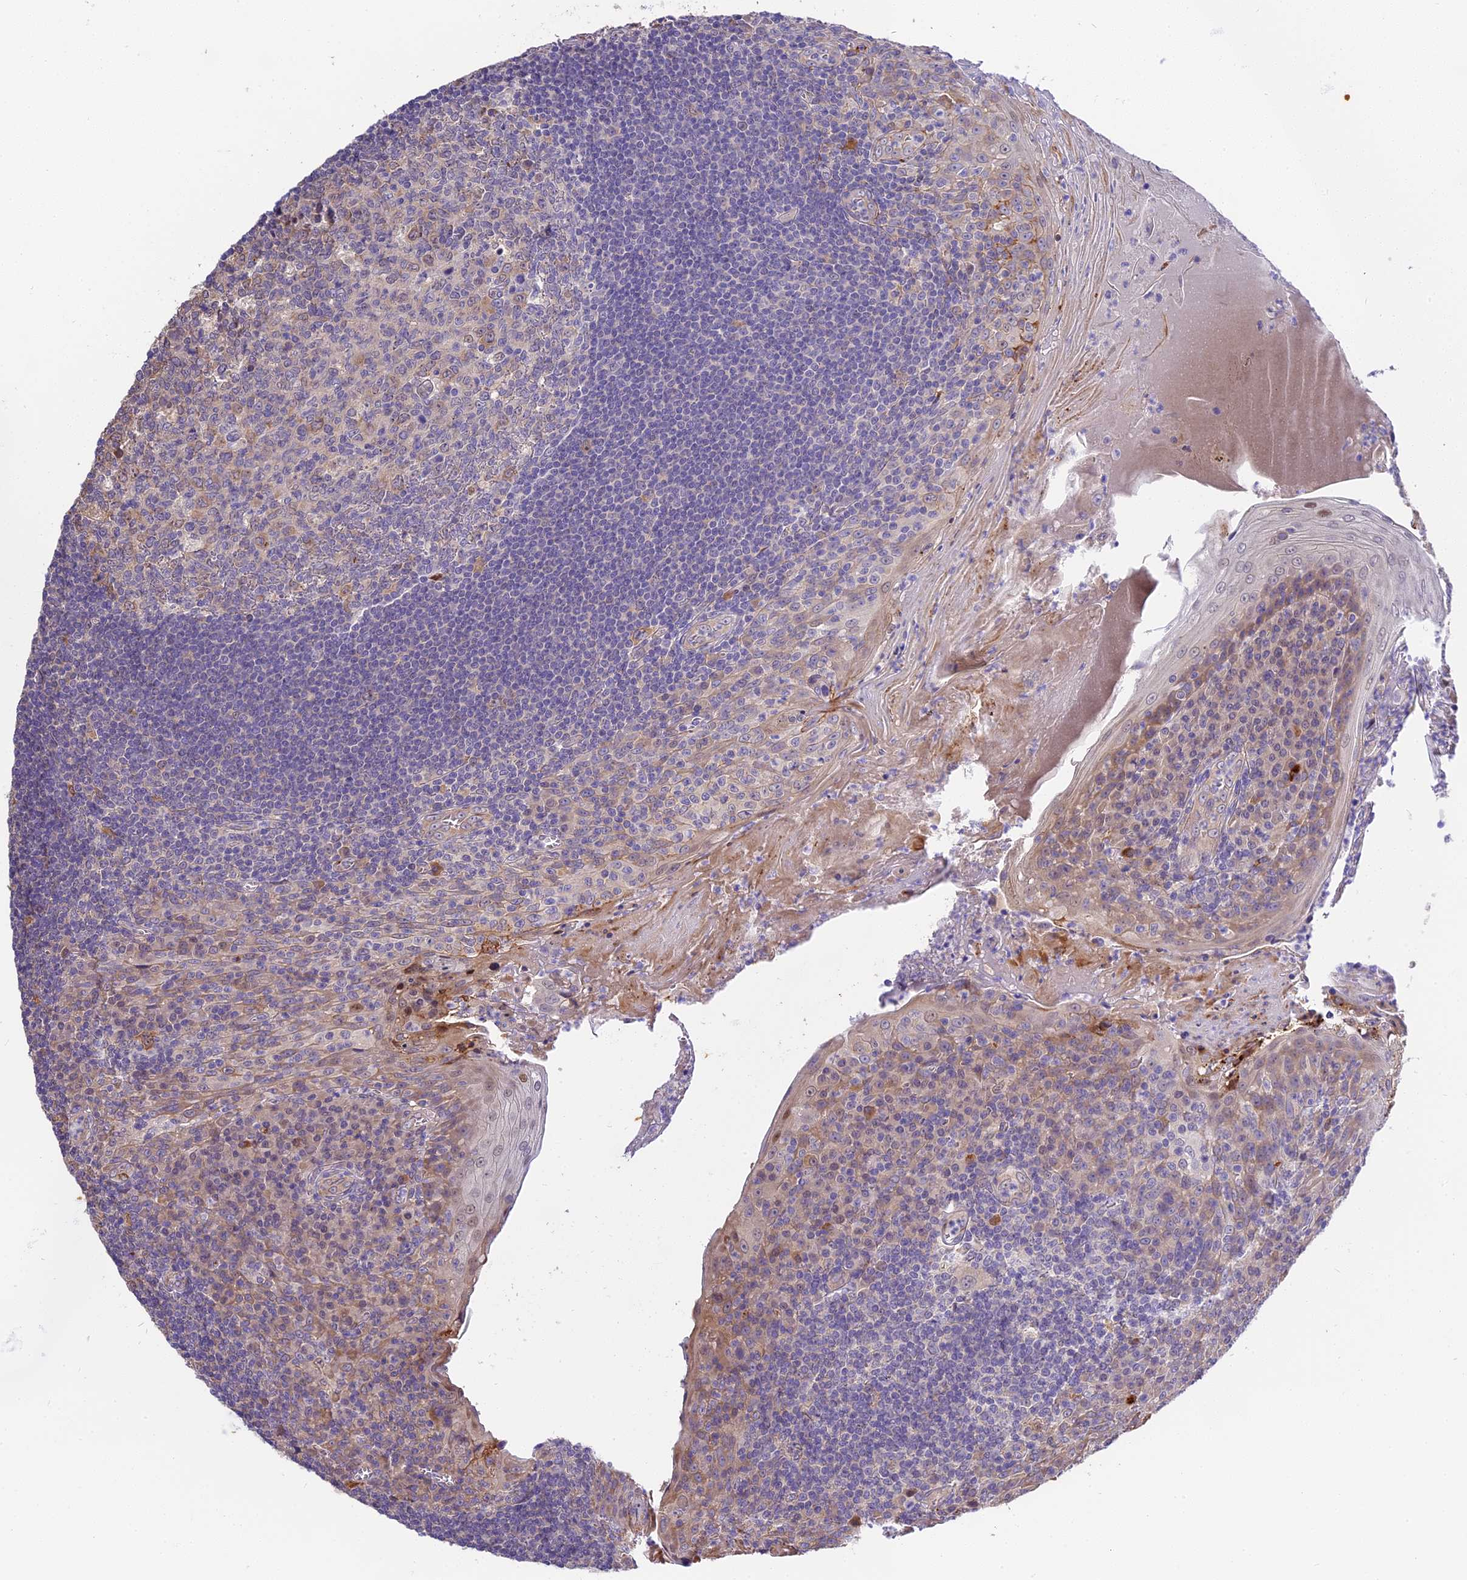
{"staining": {"intensity": "weak", "quantity": "<25%", "location": "cytoplasmic/membranous"}, "tissue": "tonsil", "cell_type": "Germinal center cells", "image_type": "normal", "snomed": [{"axis": "morphology", "description": "Normal tissue, NOS"}, {"axis": "topography", "description": "Tonsil"}], "caption": "Germinal center cells show no significant positivity in benign tonsil. (DAB IHC with hematoxylin counter stain).", "gene": "BSCL2", "patient": {"sex": "male", "age": 27}}